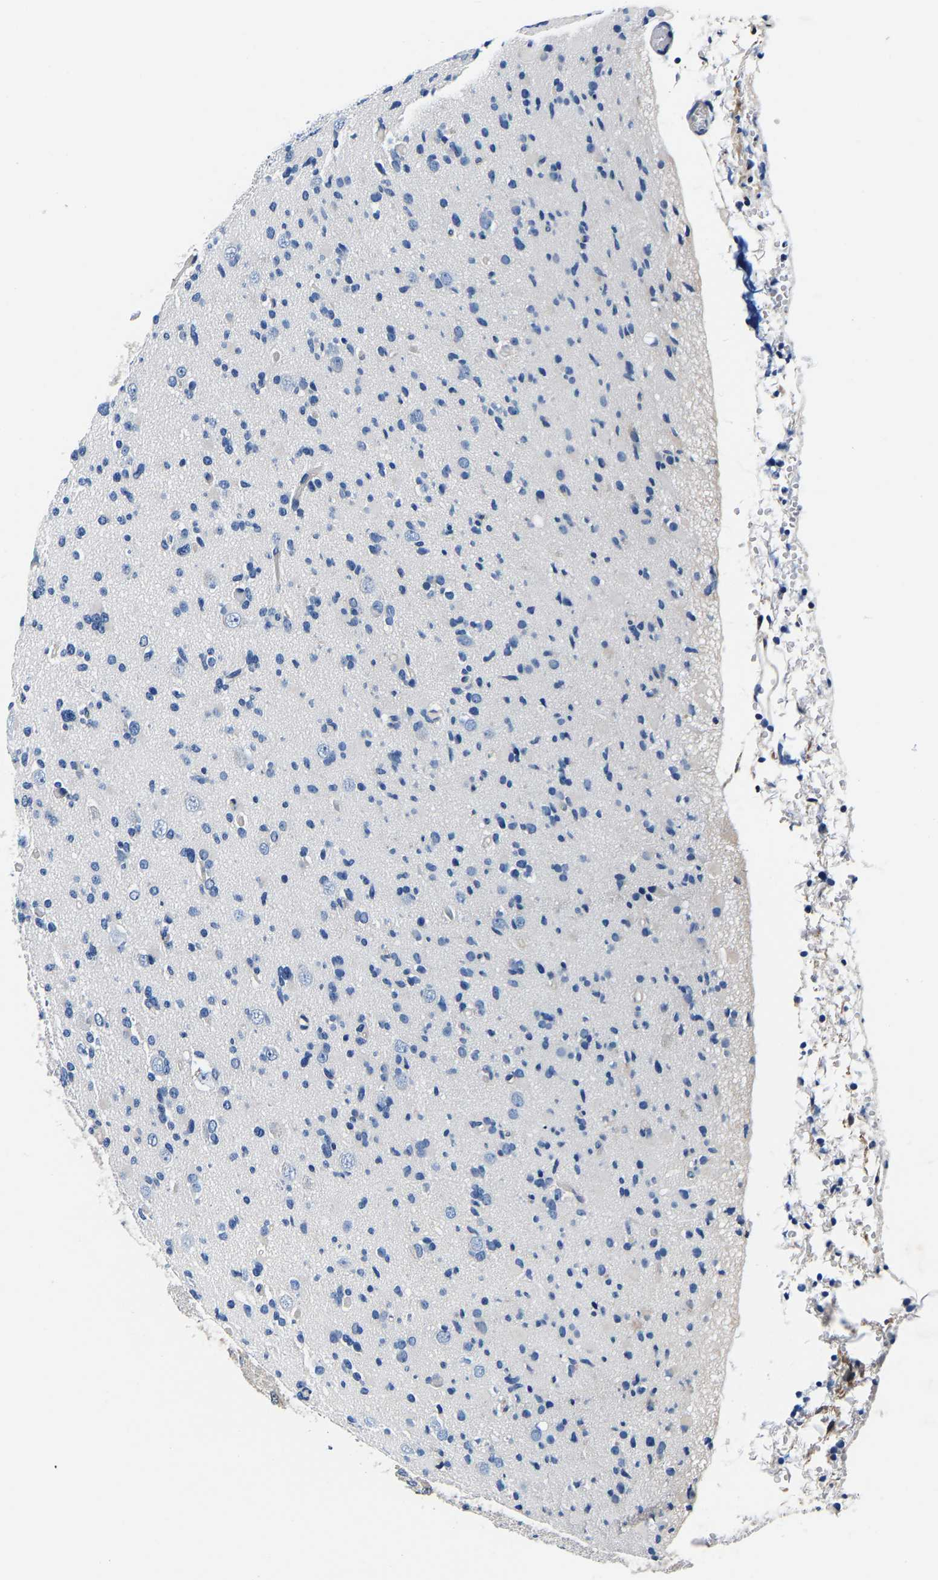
{"staining": {"intensity": "negative", "quantity": "none", "location": "none"}, "tissue": "glioma", "cell_type": "Tumor cells", "image_type": "cancer", "snomed": [{"axis": "morphology", "description": "Glioma, malignant, Low grade"}, {"axis": "topography", "description": "Brain"}], "caption": "Tumor cells show no significant protein positivity in malignant low-grade glioma. (Brightfield microscopy of DAB (3,3'-diaminobenzidine) IHC at high magnification).", "gene": "ACO1", "patient": {"sex": "female", "age": 22}}